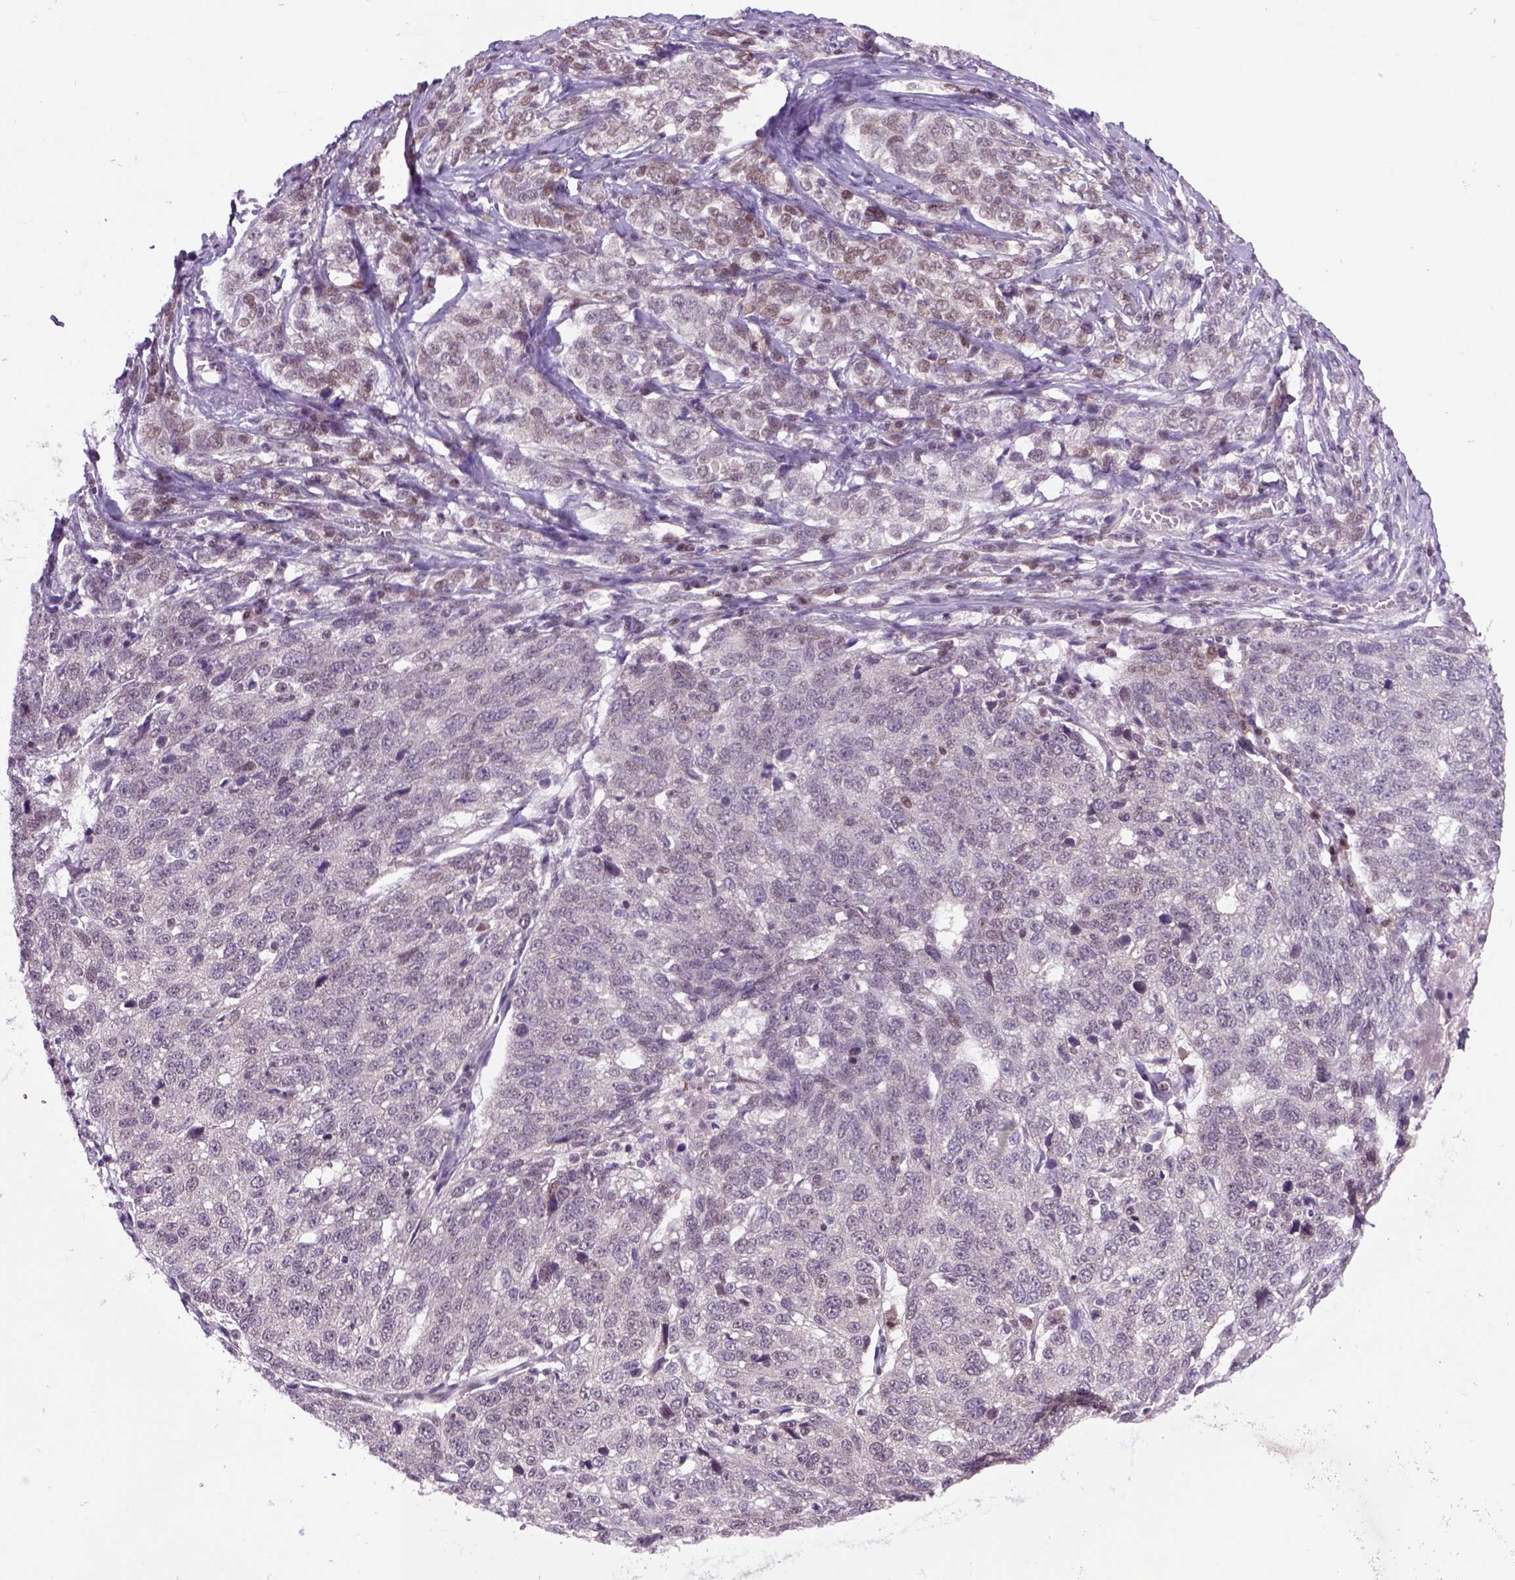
{"staining": {"intensity": "weak", "quantity": "25%-75%", "location": "nuclear"}, "tissue": "ovarian cancer", "cell_type": "Tumor cells", "image_type": "cancer", "snomed": [{"axis": "morphology", "description": "Cystadenocarcinoma, serous, NOS"}, {"axis": "topography", "description": "Ovary"}], "caption": "Ovarian cancer stained with immunohistochemistry reveals weak nuclear positivity in about 25%-75% of tumor cells.", "gene": "MGMT", "patient": {"sex": "female", "age": 71}}